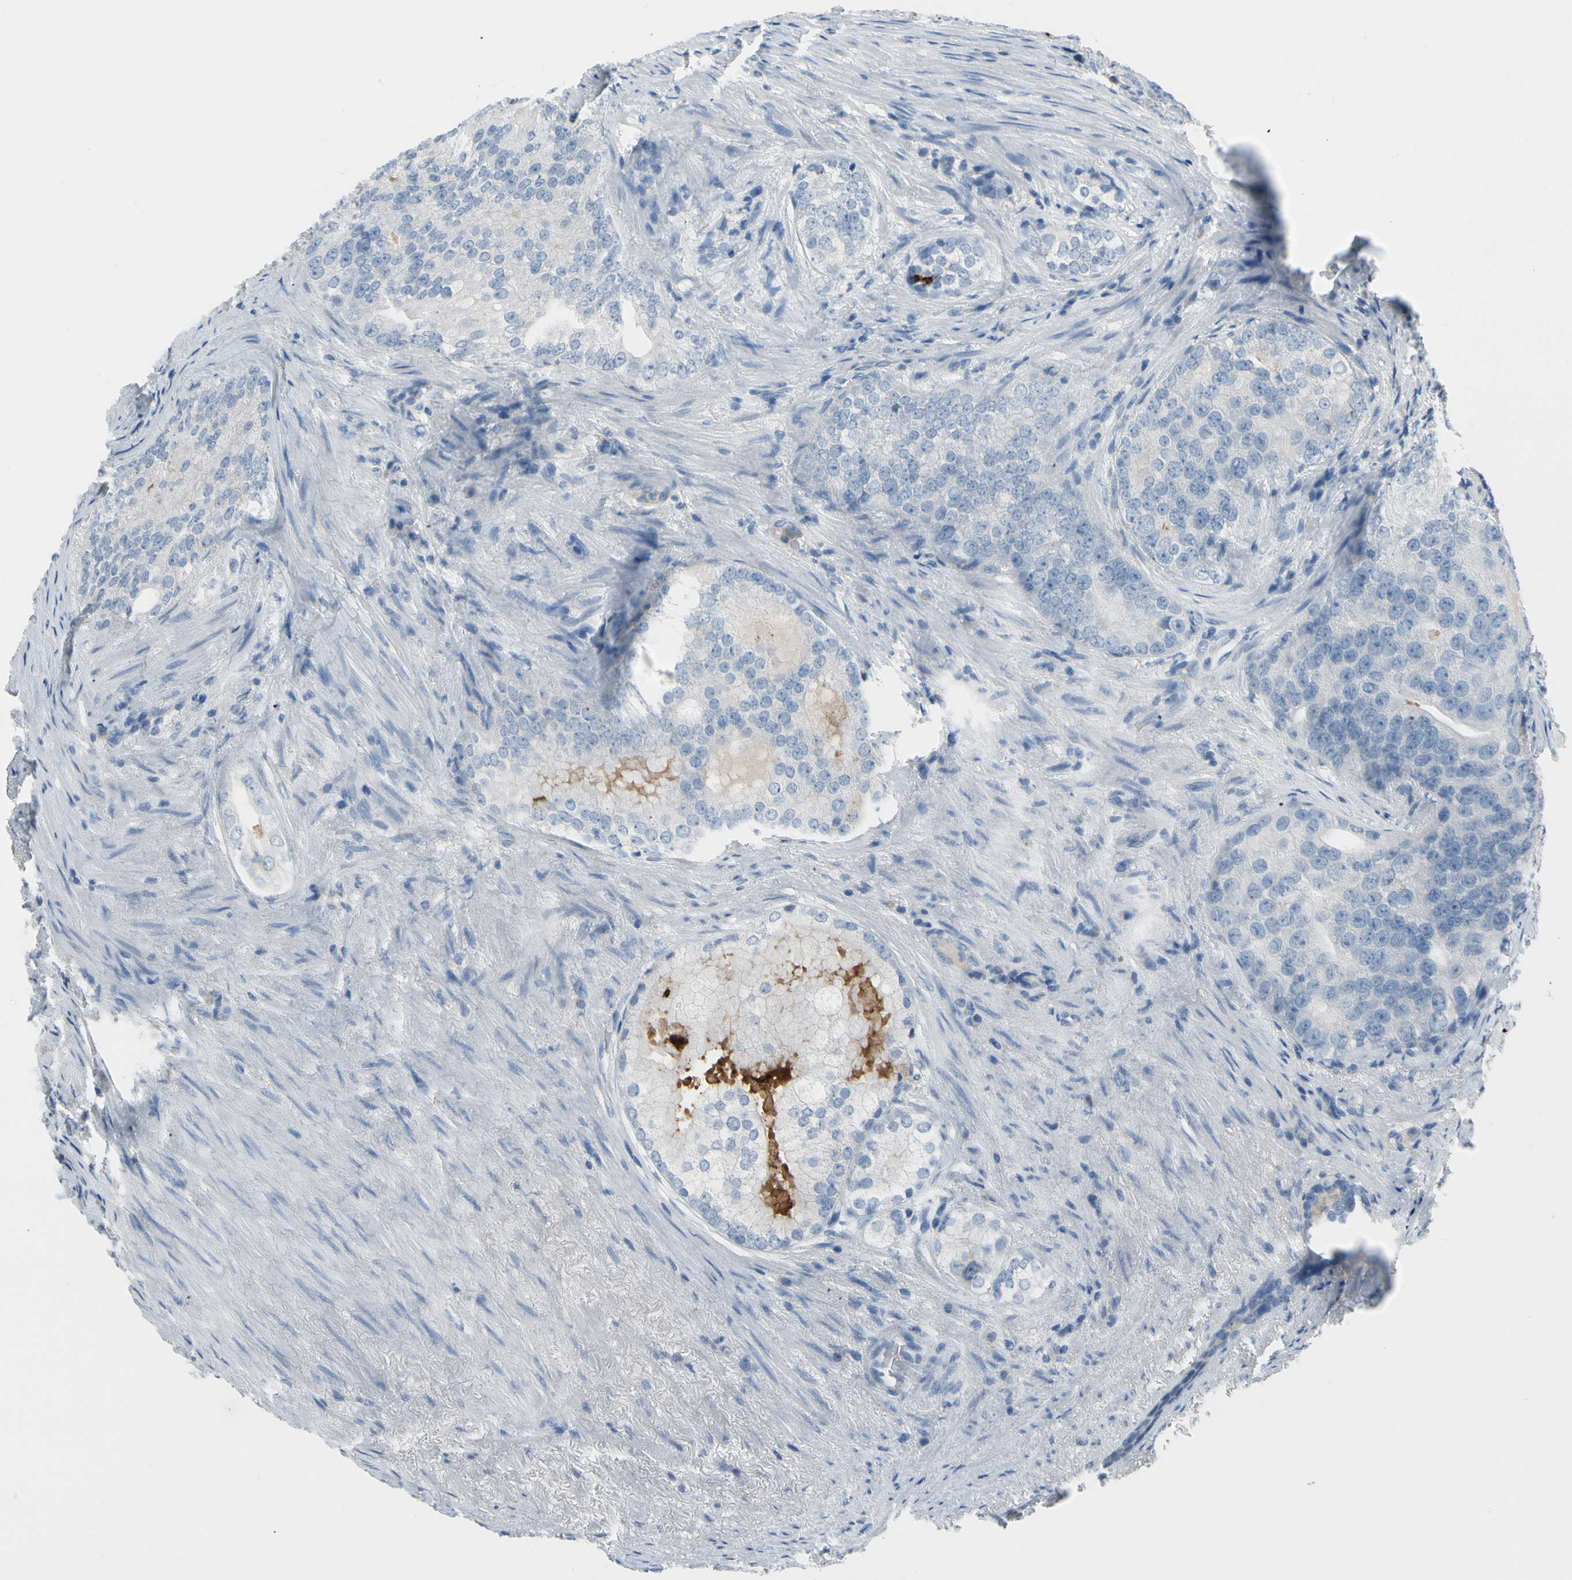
{"staining": {"intensity": "negative", "quantity": "none", "location": "none"}, "tissue": "prostate cancer", "cell_type": "Tumor cells", "image_type": "cancer", "snomed": [{"axis": "morphology", "description": "Adenocarcinoma, High grade"}, {"axis": "topography", "description": "Prostate"}], "caption": "Human prostate cancer (high-grade adenocarcinoma) stained for a protein using immunohistochemistry (IHC) displays no staining in tumor cells.", "gene": "MUC5B", "patient": {"sex": "male", "age": 66}}